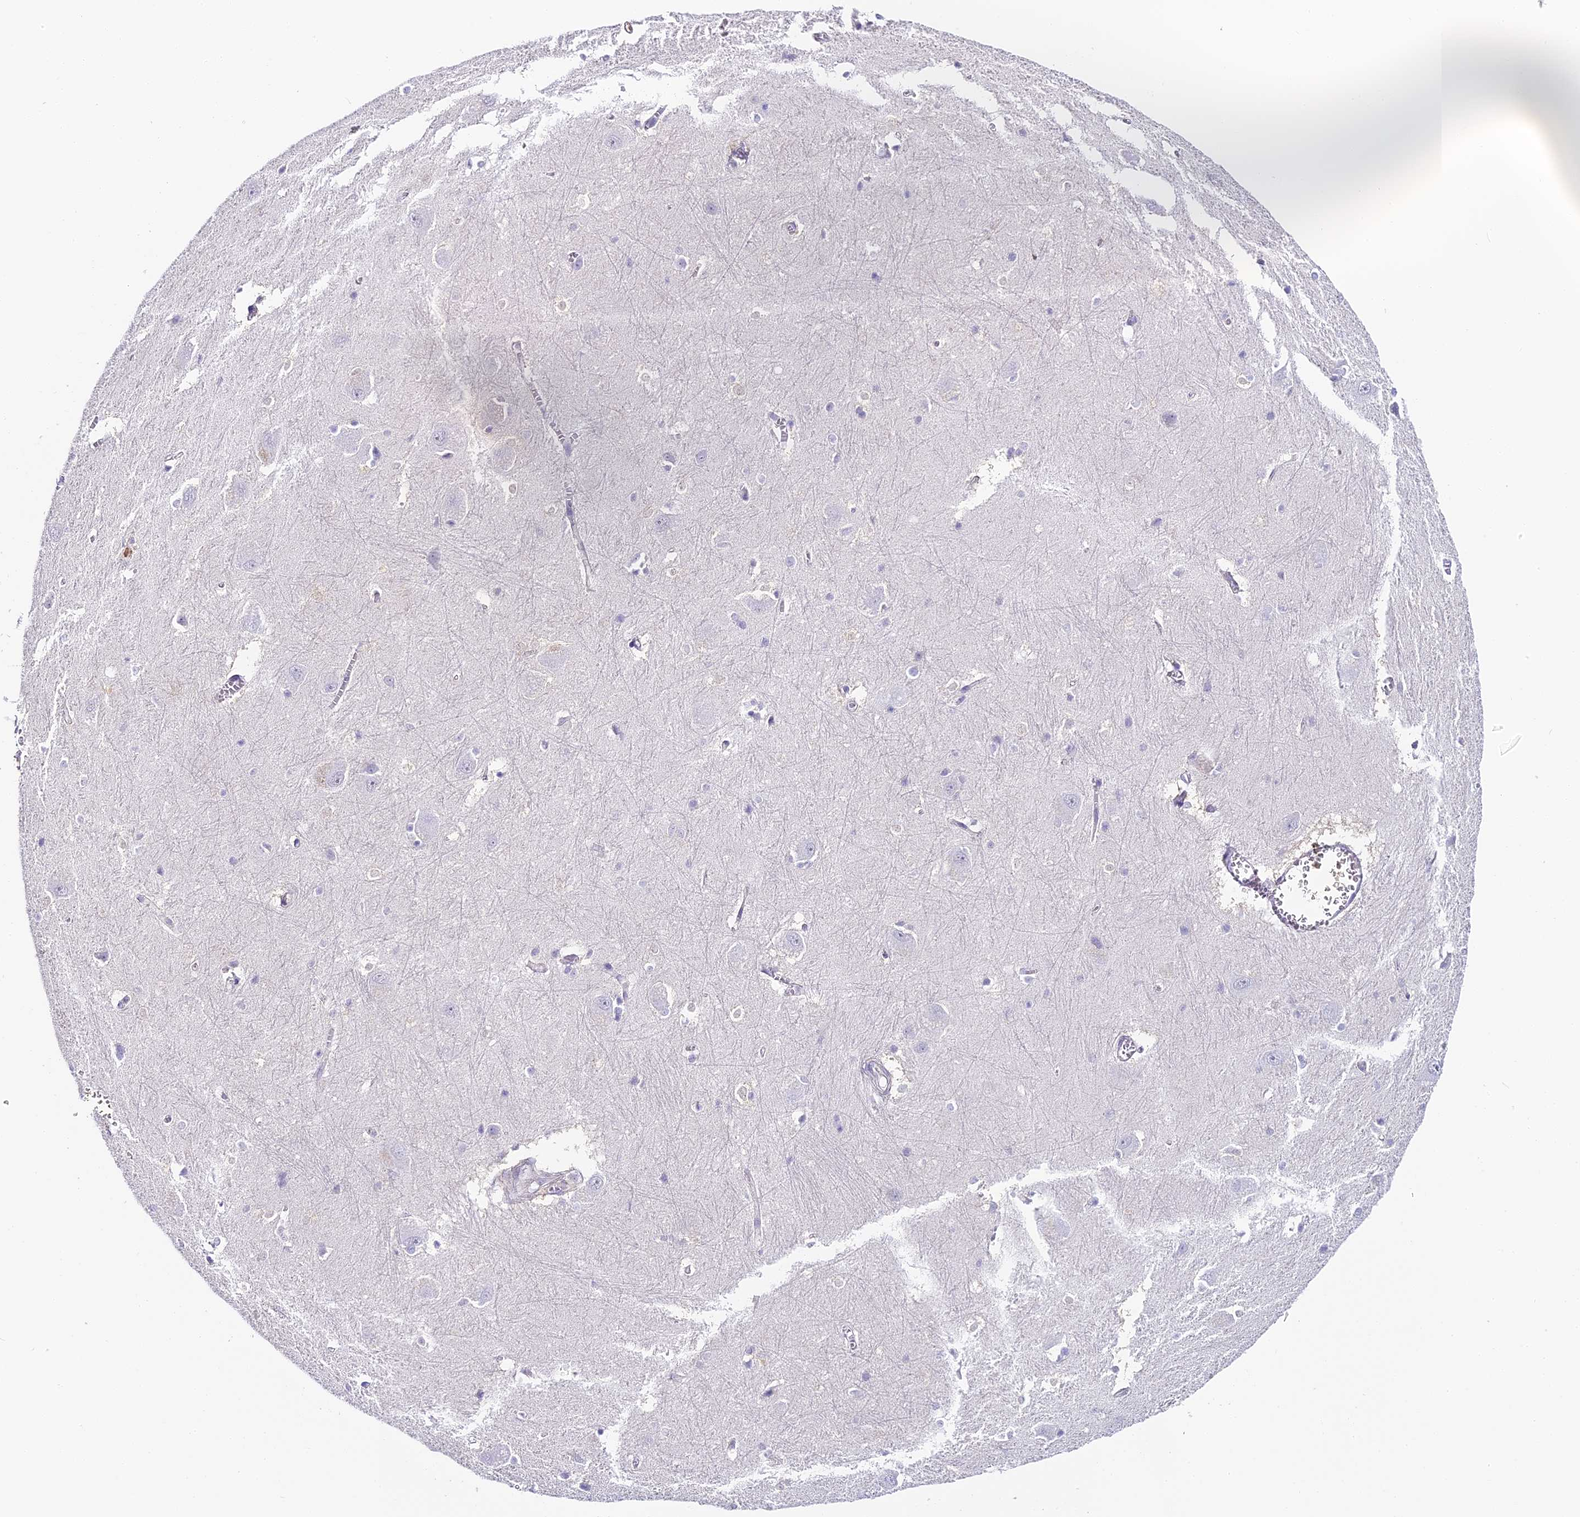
{"staining": {"intensity": "negative", "quantity": "none", "location": "none"}, "tissue": "caudate", "cell_type": "Glial cells", "image_type": "normal", "snomed": [{"axis": "morphology", "description": "Normal tissue, NOS"}, {"axis": "topography", "description": "Lateral ventricle wall"}], "caption": "Immunohistochemical staining of unremarkable human caudate reveals no significant staining in glial cells.", "gene": "ABHD14A", "patient": {"sex": "male", "age": 37}}